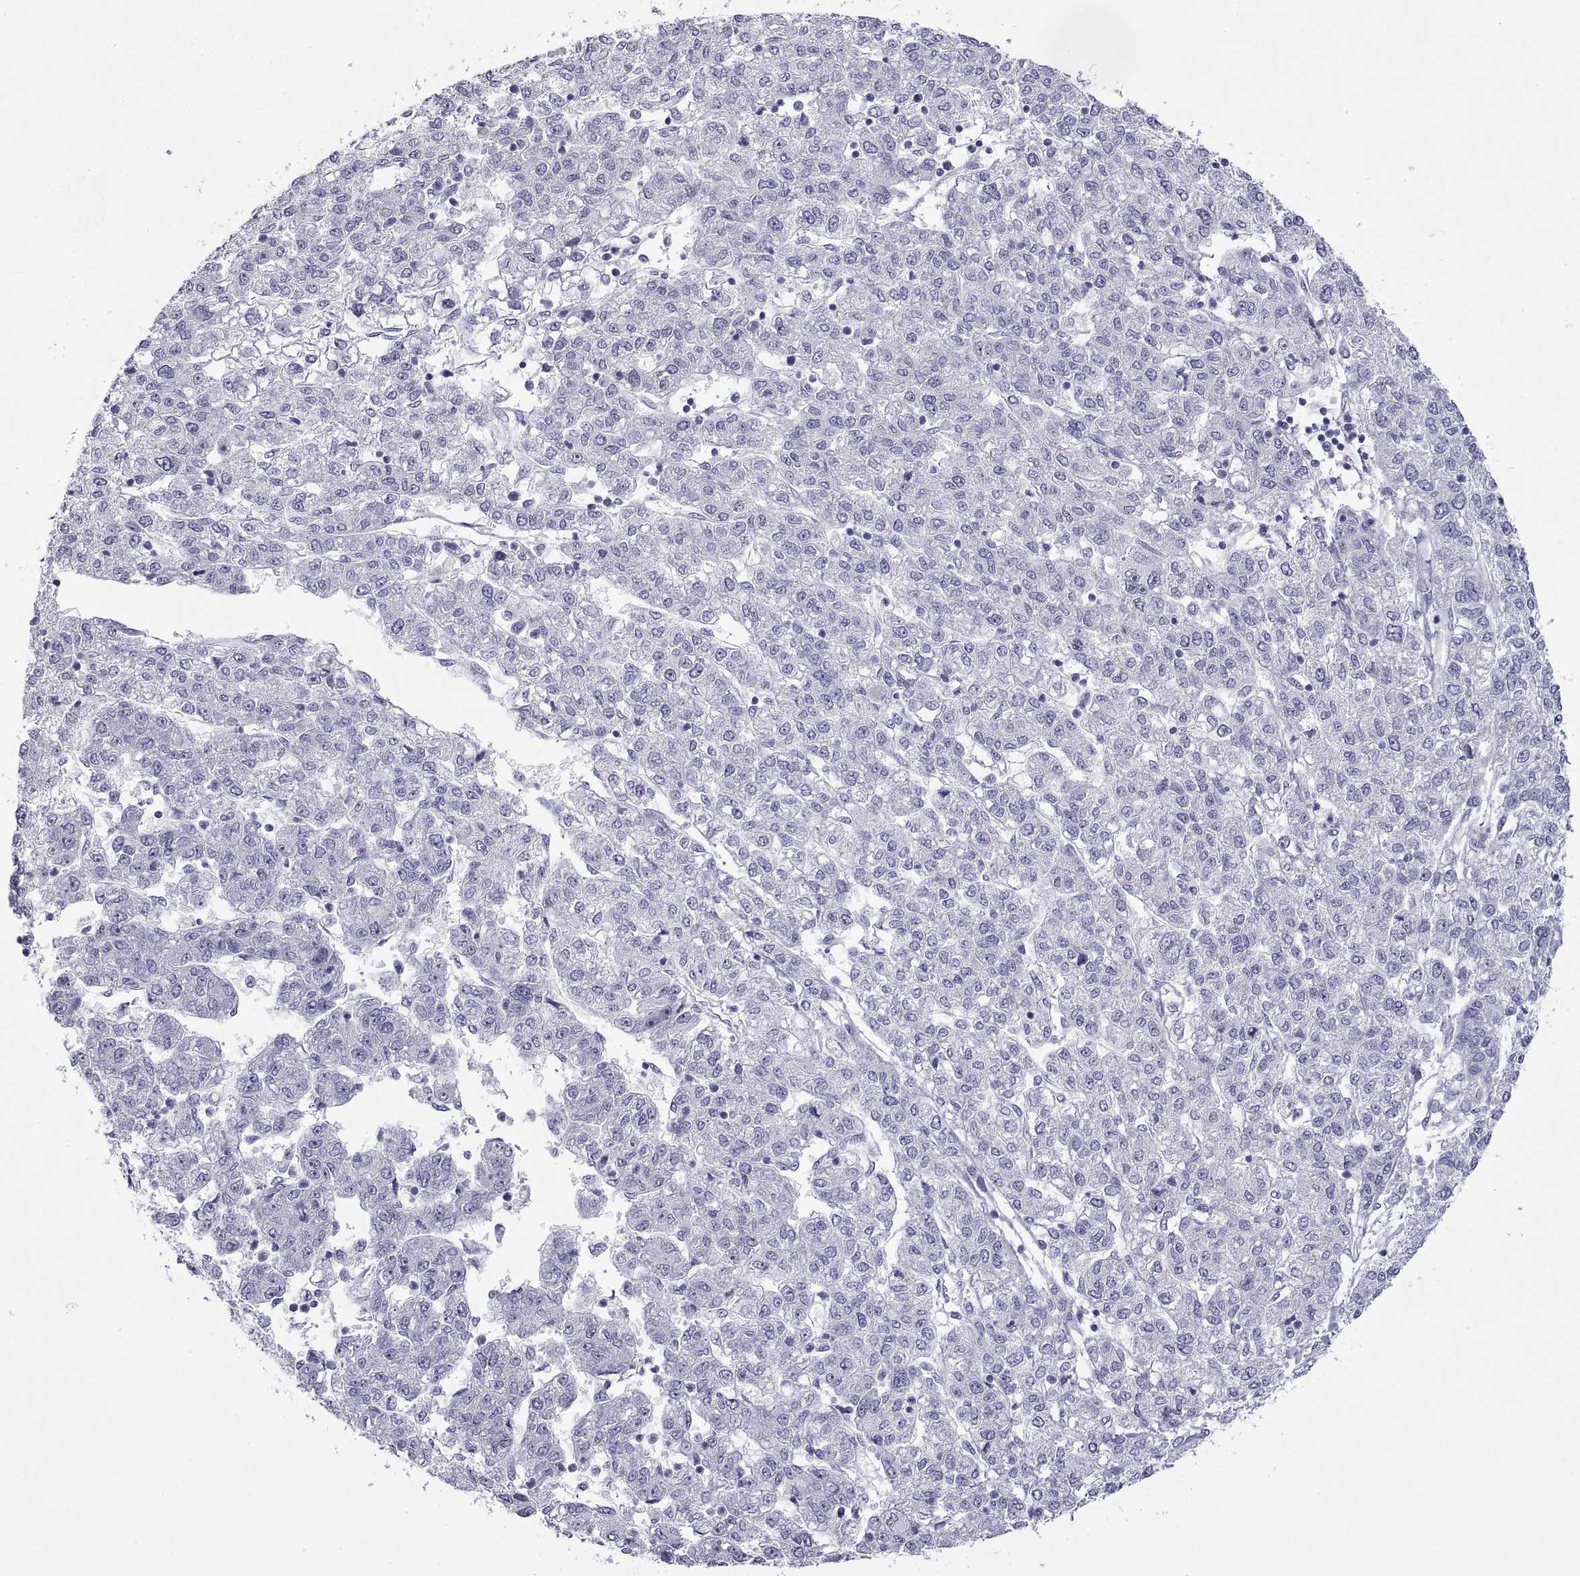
{"staining": {"intensity": "negative", "quantity": "none", "location": "none"}, "tissue": "liver cancer", "cell_type": "Tumor cells", "image_type": "cancer", "snomed": [{"axis": "morphology", "description": "Carcinoma, Hepatocellular, NOS"}, {"axis": "topography", "description": "Liver"}], "caption": "High power microscopy histopathology image of an immunohistochemistry micrograph of liver cancer, revealing no significant positivity in tumor cells.", "gene": "VSX2", "patient": {"sex": "male", "age": 56}}